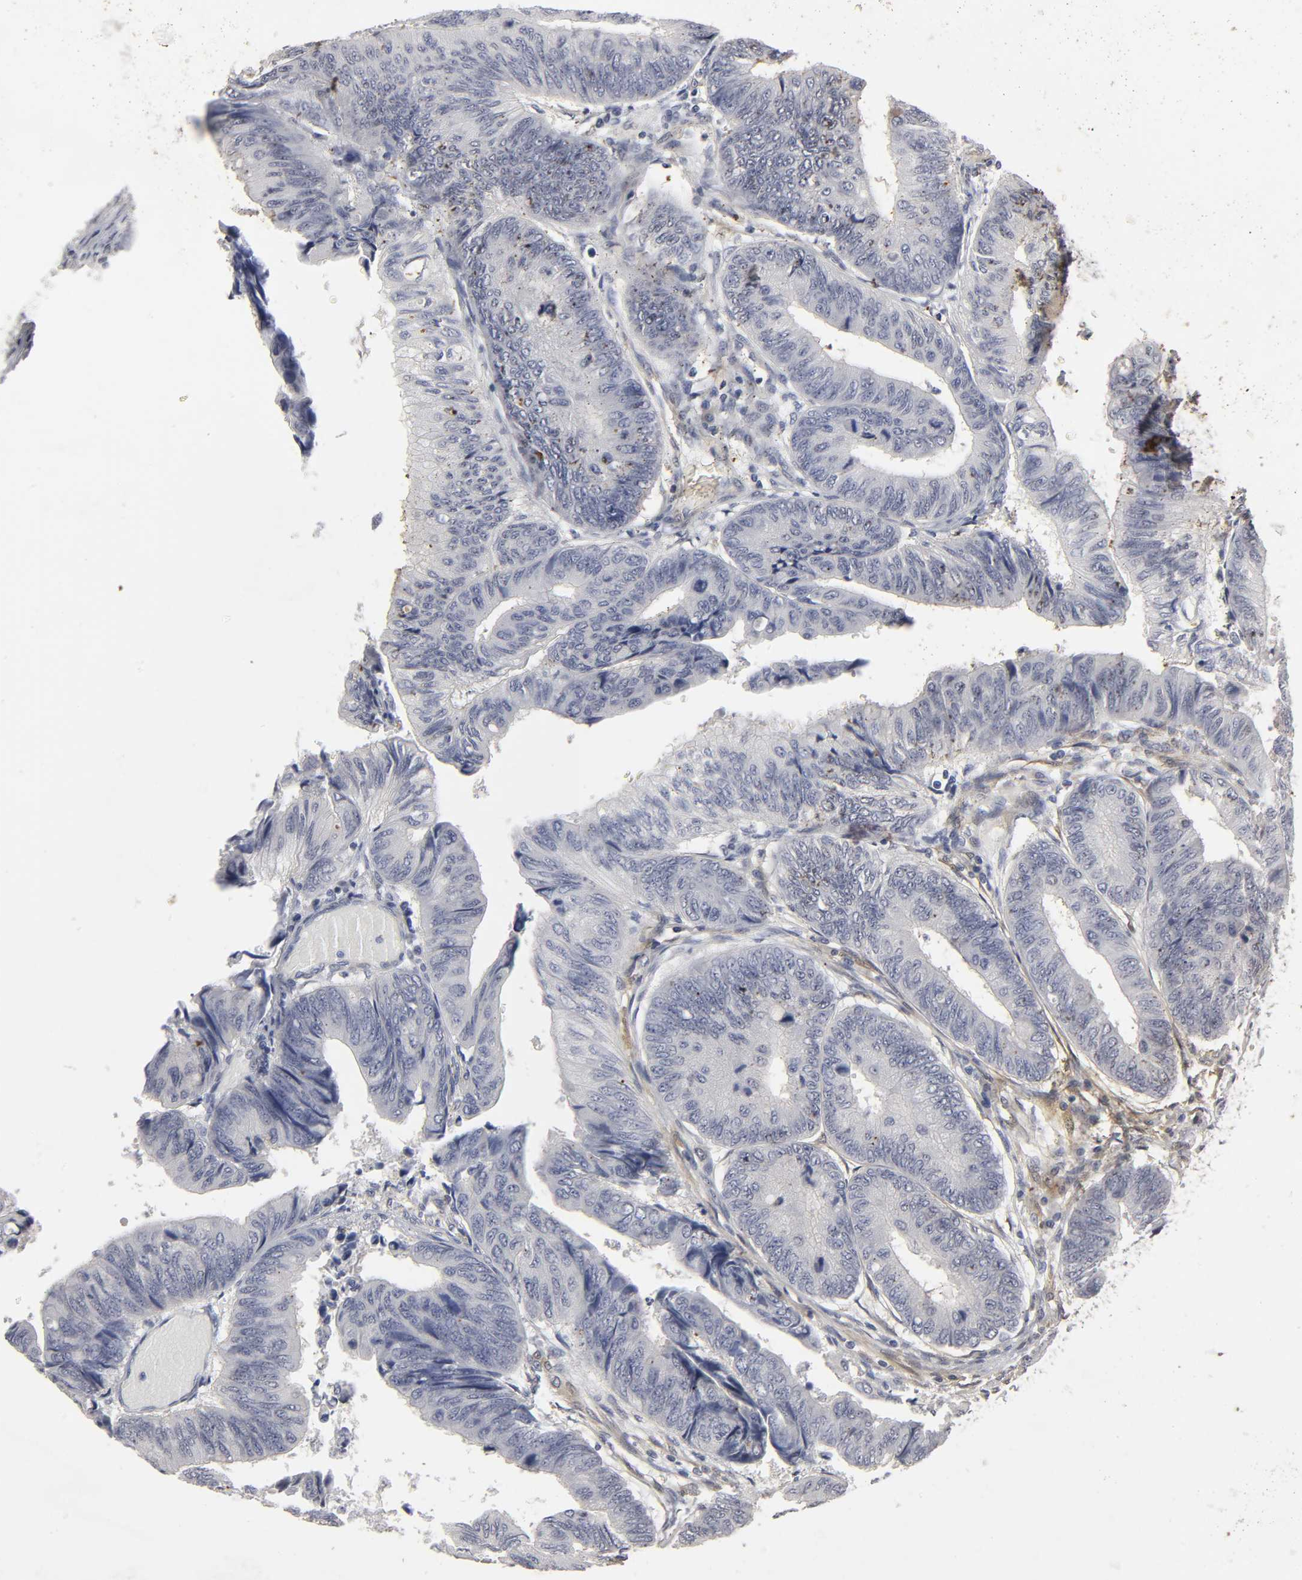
{"staining": {"intensity": "negative", "quantity": "none", "location": "none"}, "tissue": "colorectal cancer", "cell_type": "Tumor cells", "image_type": "cancer", "snomed": [{"axis": "morphology", "description": "Normal tissue, NOS"}, {"axis": "morphology", "description": "Adenocarcinoma, NOS"}, {"axis": "topography", "description": "Rectum"}, {"axis": "topography", "description": "Peripheral nerve tissue"}], "caption": "This is a image of IHC staining of colorectal cancer (adenocarcinoma), which shows no positivity in tumor cells.", "gene": "PDLIM3", "patient": {"sex": "male", "age": 92}}